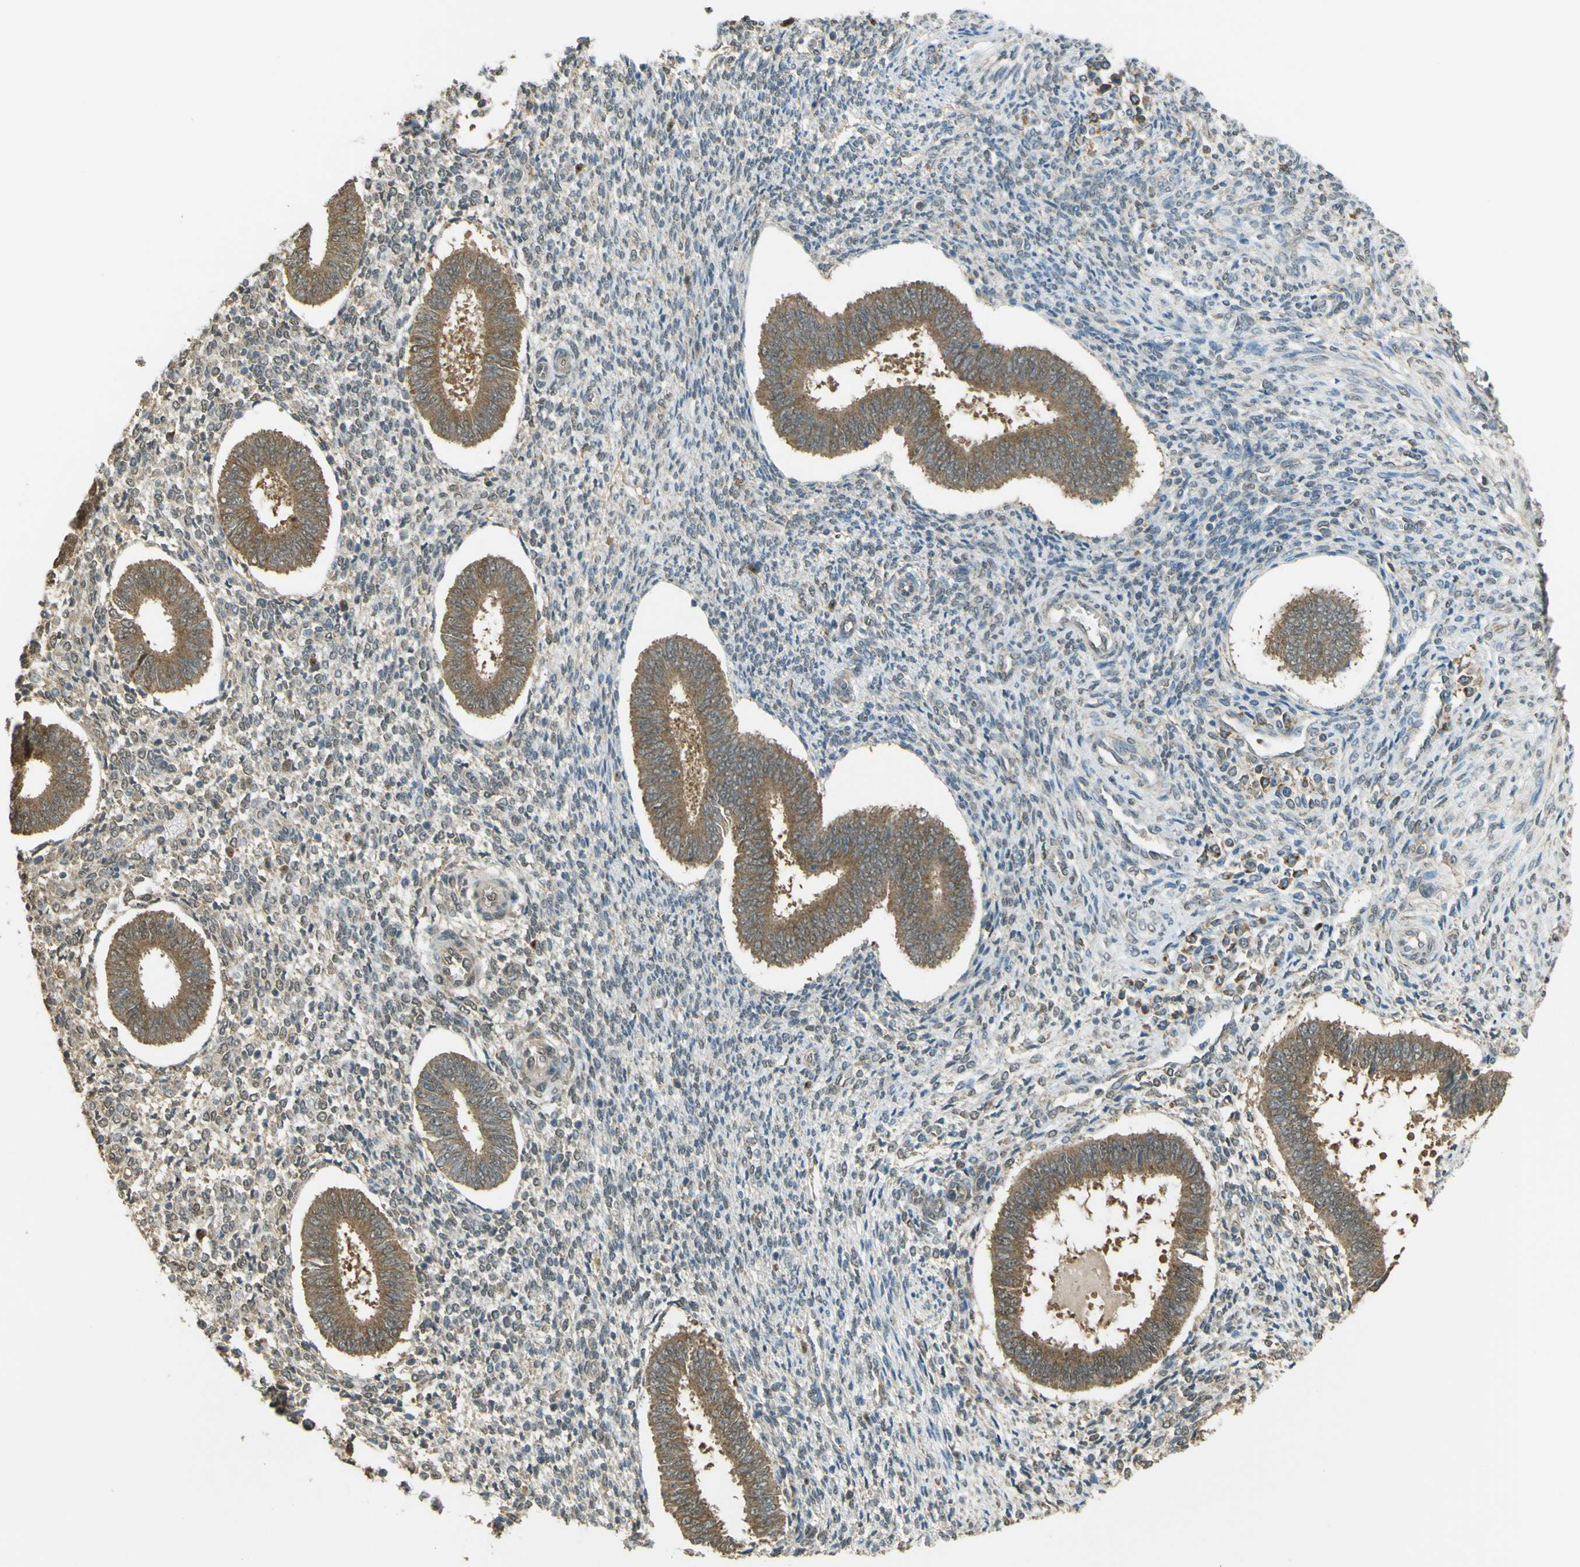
{"staining": {"intensity": "weak", "quantity": "25%-75%", "location": "cytoplasmic/membranous"}, "tissue": "endometrium", "cell_type": "Cells in endometrial stroma", "image_type": "normal", "snomed": [{"axis": "morphology", "description": "Normal tissue, NOS"}, {"axis": "topography", "description": "Endometrium"}], "caption": "Immunohistochemistry (IHC) (DAB (3,3'-diaminobenzidine)) staining of normal human endometrium demonstrates weak cytoplasmic/membranous protein expression in approximately 25%-75% of cells in endometrial stroma. The staining is performed using DAB brown chromogen to label protein expression. The nuclei are counter-stained blue using hematoxylin.", "gene": "GOLGA1", "patient": {"sex": "female", "age": 35}}